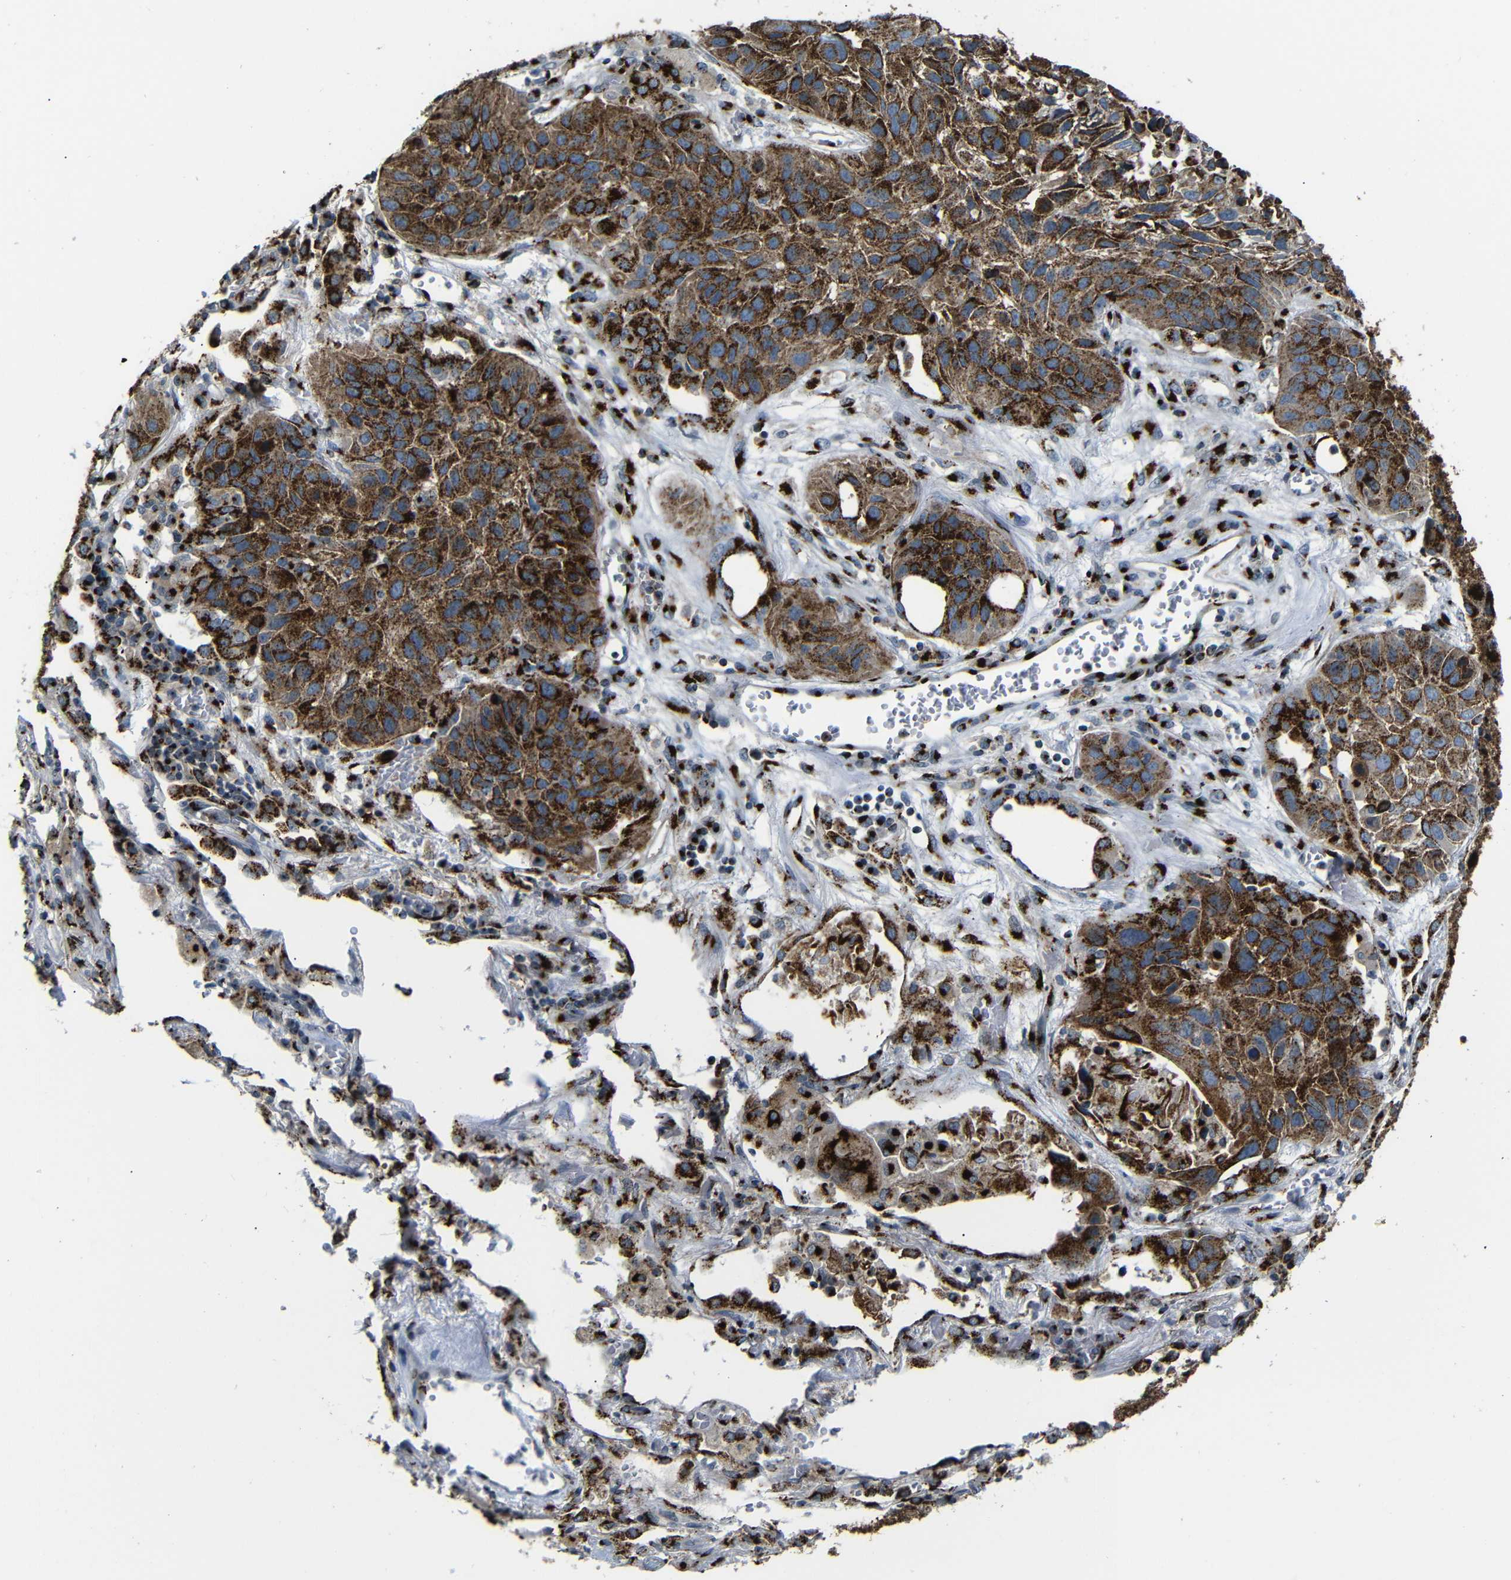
{"staining": {"intensity": "strong", "quantity": ">75%", "location": "cytoplasmic/membranous"}, "tissue": "lung cancer", "cell_type": "Tumor cells", "image_type": "cancer", "snomed": [{"axis": "morphology", "description": "Squamous cell carcinoma, NOS"}, {"axis": "topography", "description": "Lung"}], "caption": "Strong cytoplasmic/membranous staining for a protein is seen in about >75% of tumor cells of squamous cell carcinoma (lung) using immunohistochemistry (IHC).", "gene": "TGOLN2", "patient": {"sex": "male", "age": 57}}